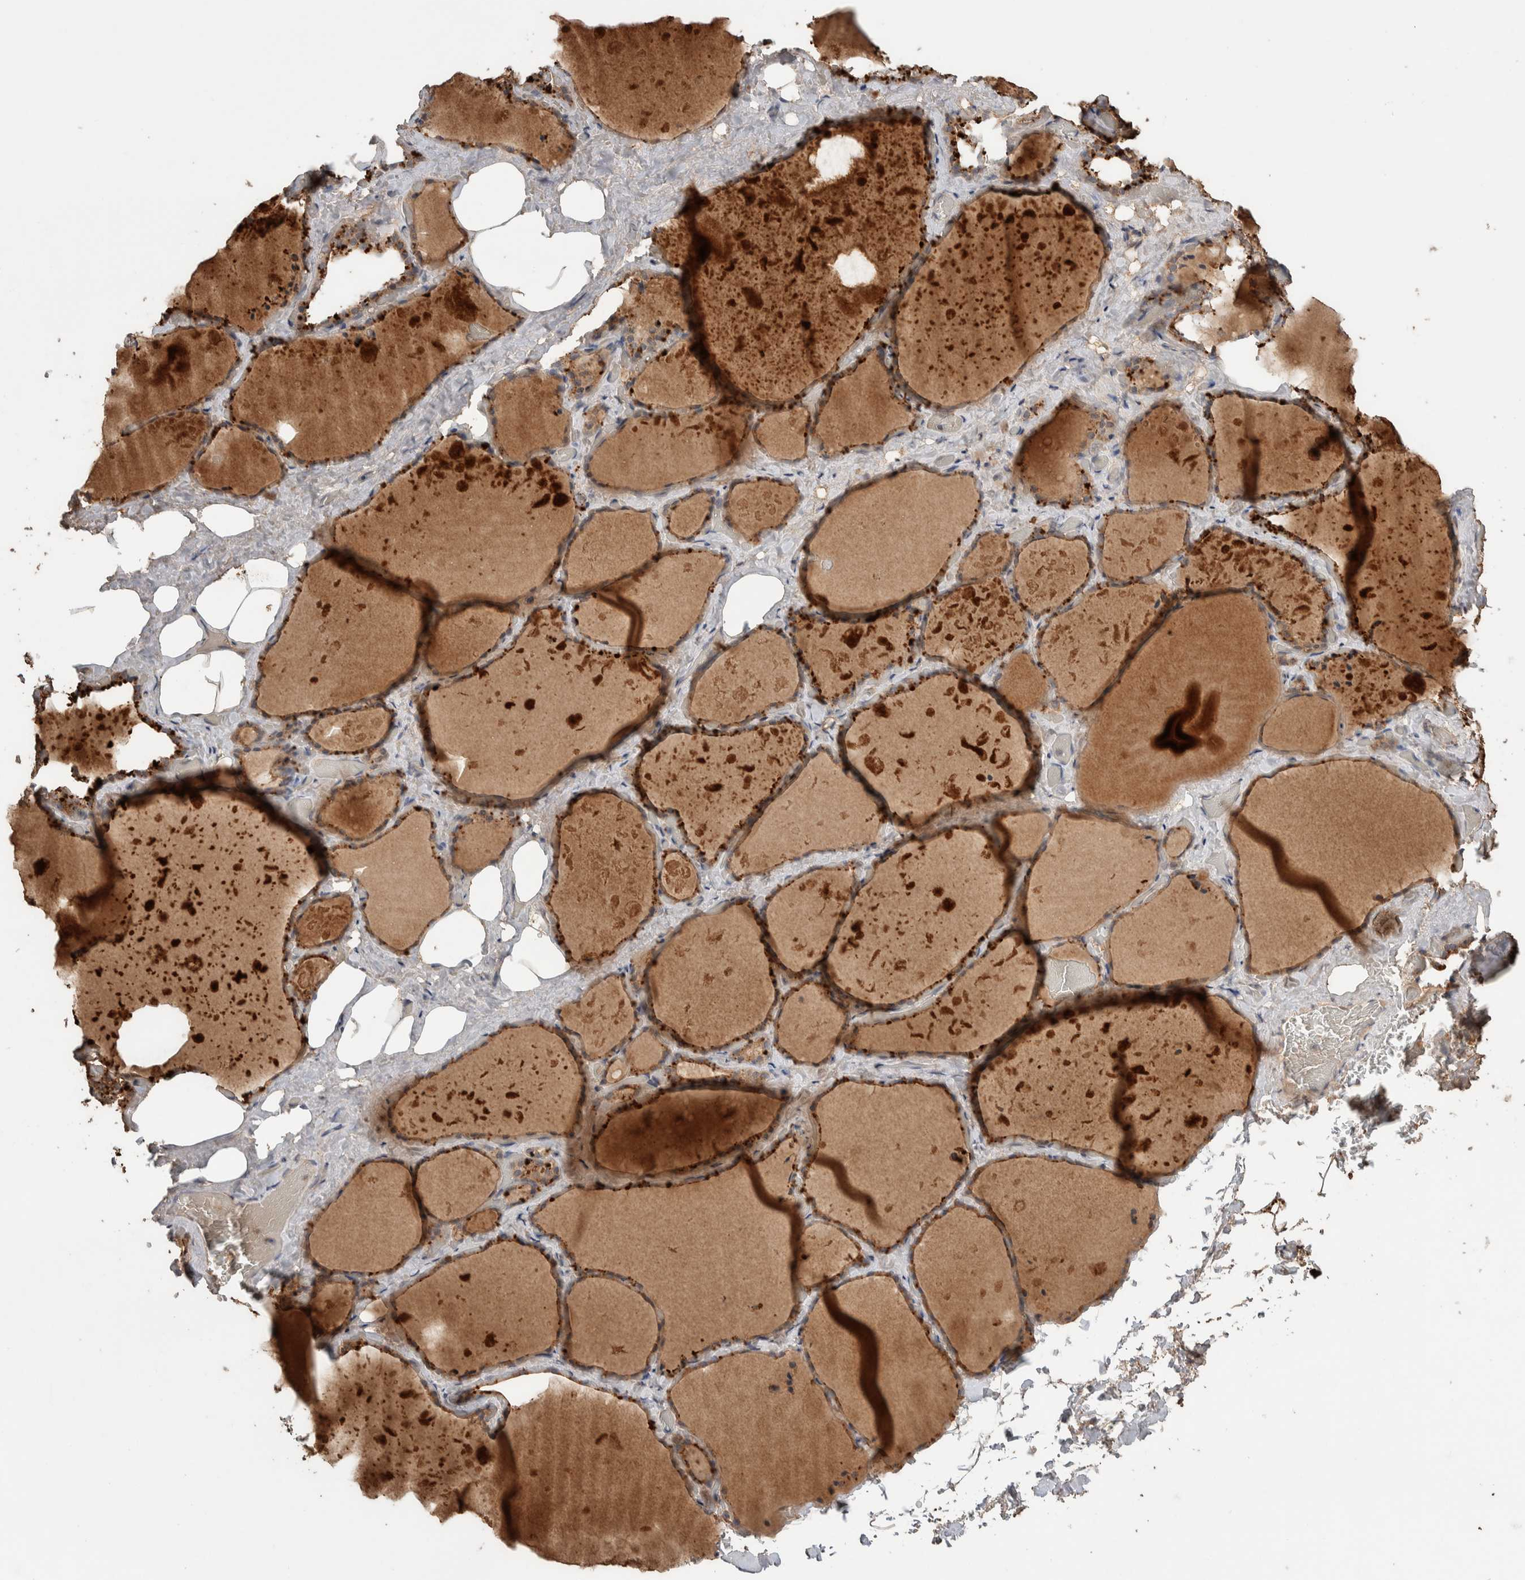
{"staining": {"intensity": "weak", "quantity": ">75%", "location": "cytoplasmic/membranous"}, "tissue": "thyroid gland", "cell_type": "Glandular cells", "image_type": "normal", "snomed": [{"axis": "morphology", "description": "Normal tissue, NOS"}, {"axis": "topography", "description": "Thyroid gland"}], "caption": "Weak cytoplasmic/membranous positivity is present in about >75% of glandular cells in normal thyroid gland.", "gene": "KCNJ5", "patient": {"sex": "male", "age": 61}}